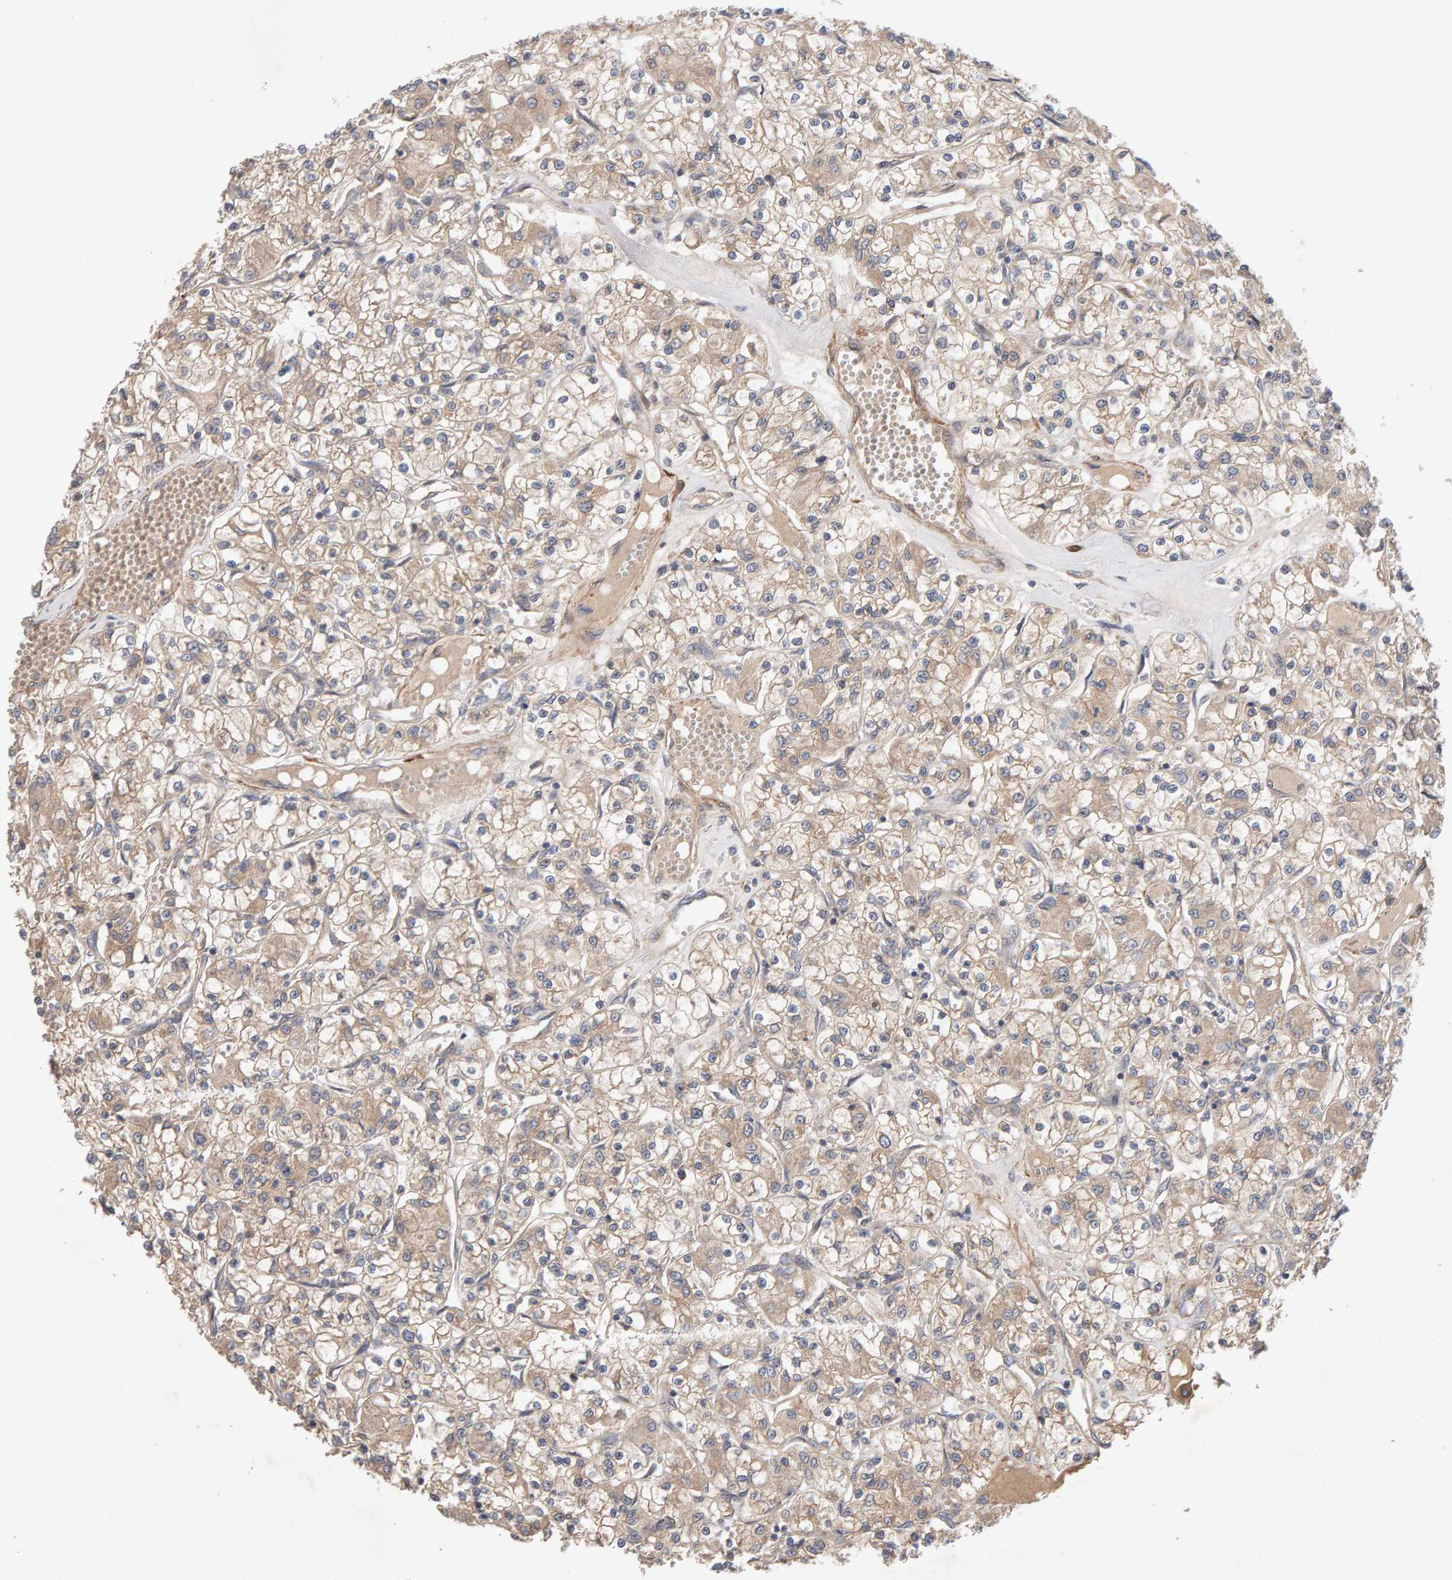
{"staining": {"intensity": "weak", "quantity": ">75%", "location": "cytoplasmic/membranous"}, "tissue": "renal cancer", "cell_type": "Tumor cells", "image_type": "cancer", "snomed": [{"axis": "morphology", "description": "Adenocarcinoma, NOS"}, {"axis": "topography", "description": "Kidney"}], "caption": "Adenocarcinoma (renal) tissue shows weak cytoplasmic/membranous positivity in approximately >75% of tumor cells", "gene": "RNF19A", "patient": {"sex": "female", "age": 59}}